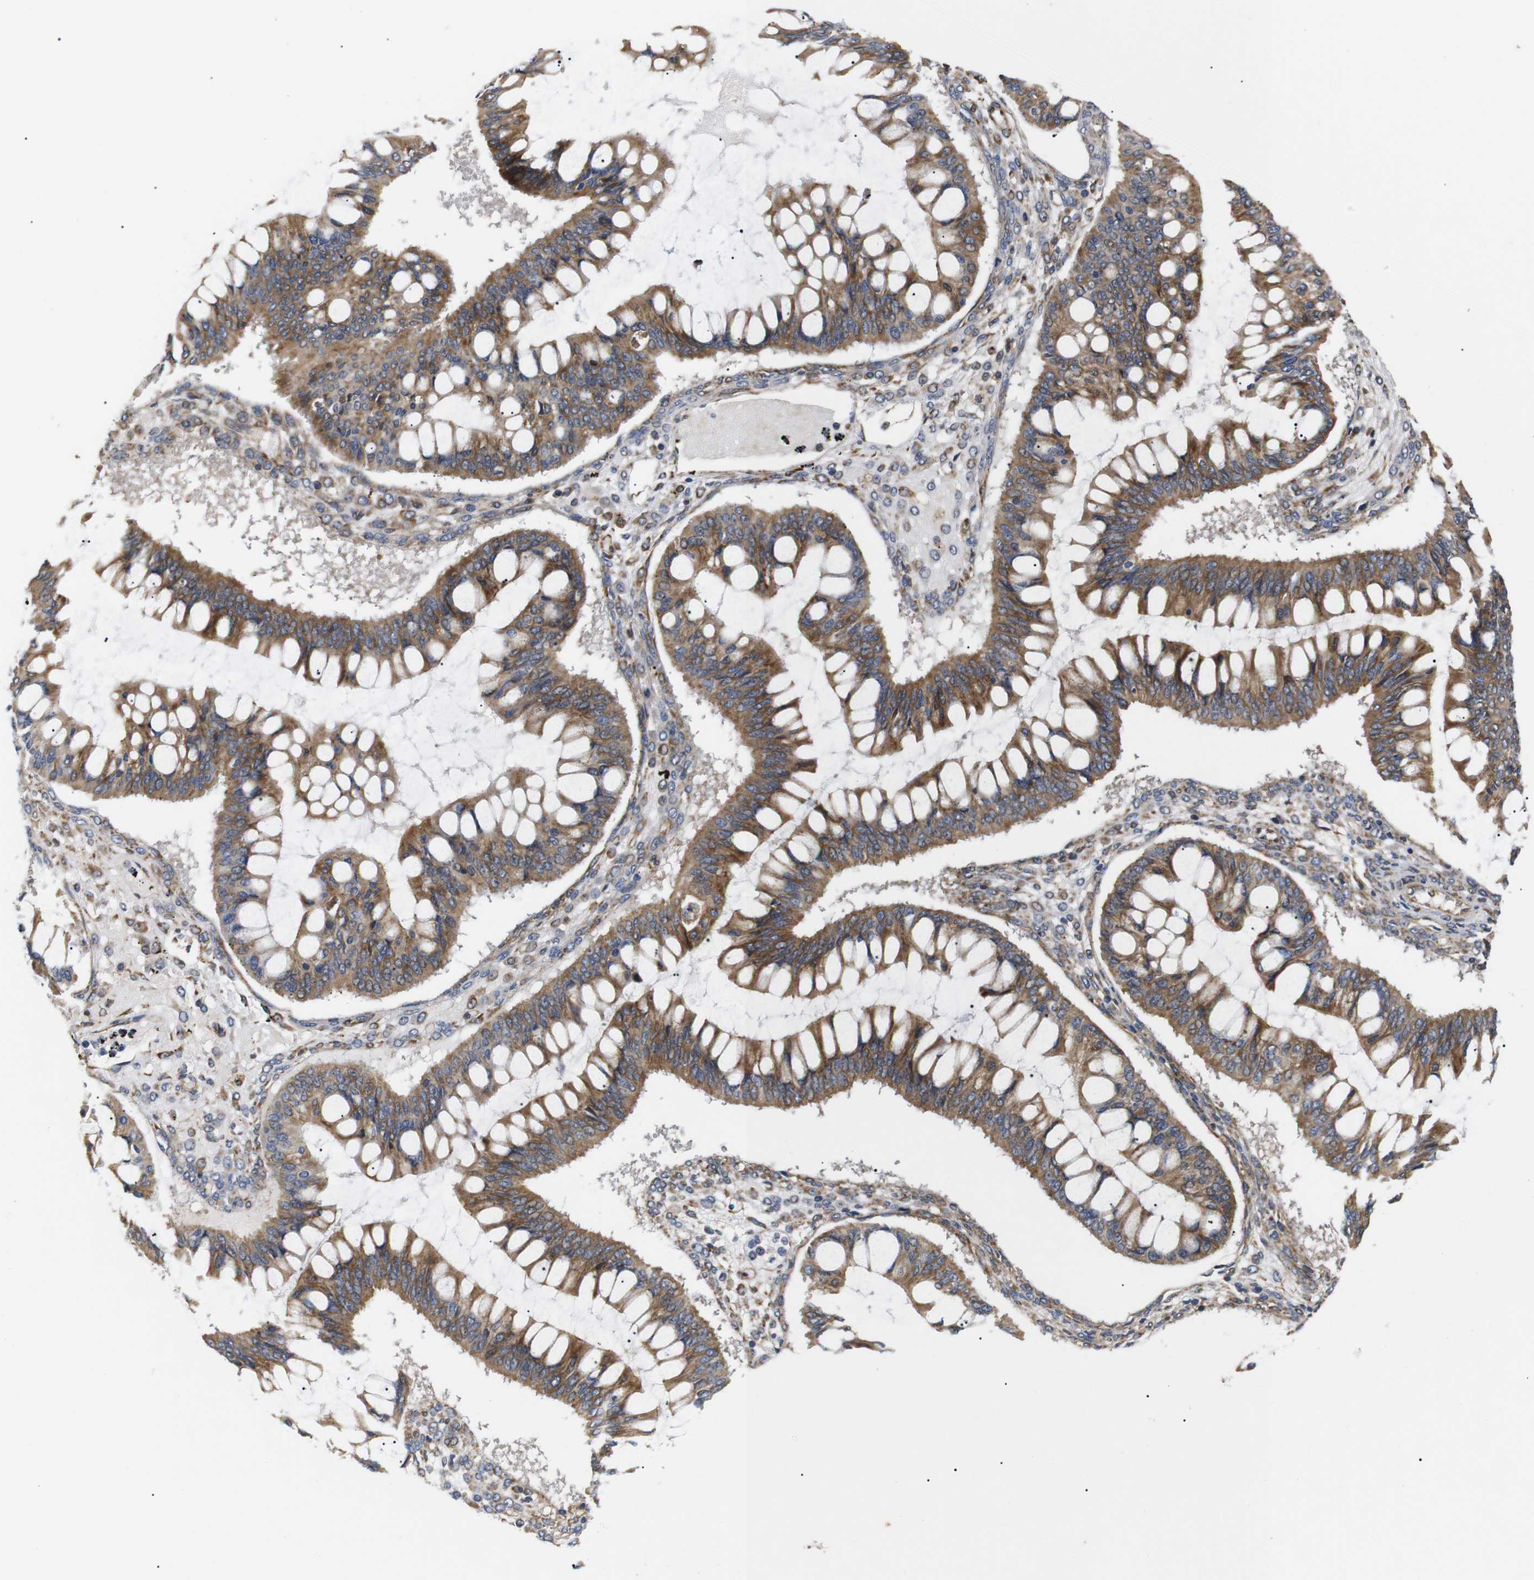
{"staining": {"intensity": "moderate", "quantity": ">75%", "location": "cytoplasmic/membranous"}, "tissue": "ovarian cancer", "cell_type": "Tumor cells", "image_type": "cancer", "snomed": [{"axis": "morphology", "description": "Cystadenocarcinoma, mucinous, NOS"}, {"axis": "topography", "description": "Ovary"}], "caption": "Immunohistochemical staining of mucinous cystadenocarcinoma (ovarian) reveals moderate cytoplasmic/membranous protein positivity in about >75% of tumor cells. The staining is performed using DAB (3,3'-diaminobenzidine) brown chromogen to label protein expression. The nuclei are counter-stained blue using hematoxylin.", "gene": "KANK4", "patient": {"sex": "female", "age": 73}}